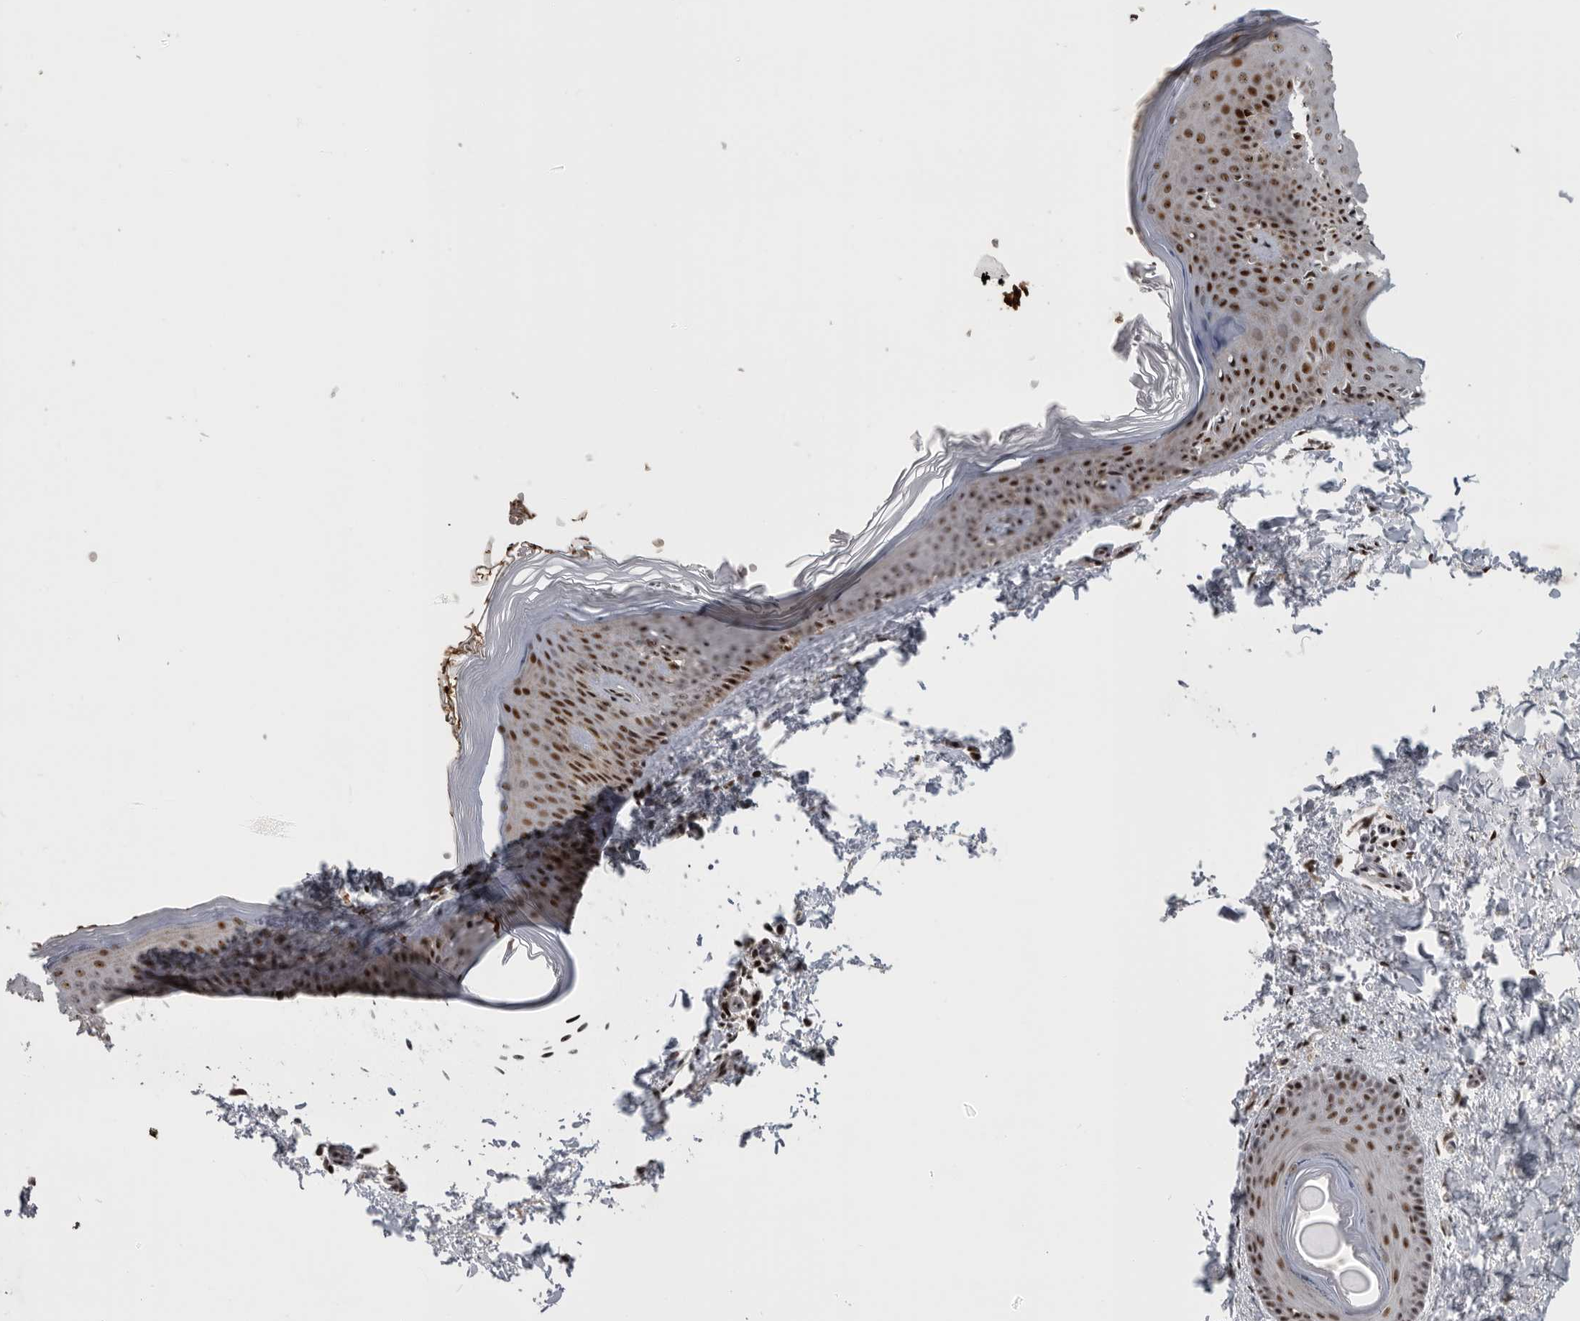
{"staining": {"intensity": "moderate", "quantity": ">75%", "location": "nuclear"}, "tissue": "skin", "cell_type": "Fibroblasts", "image_type": "normal", "snomed": [{"axis": "morphology", "description": "Normal tissue, NOS"}, {"axis": "topography", "description": "Skin"}], "caption": "A micrograph showing moderate nuclear positivity in about >75% of fibroblasts in benign skin, as visualized by brown immunohistochemical staining.", "gene": "PCMTD1", "patient": {"sex": "female", "age": 27}}